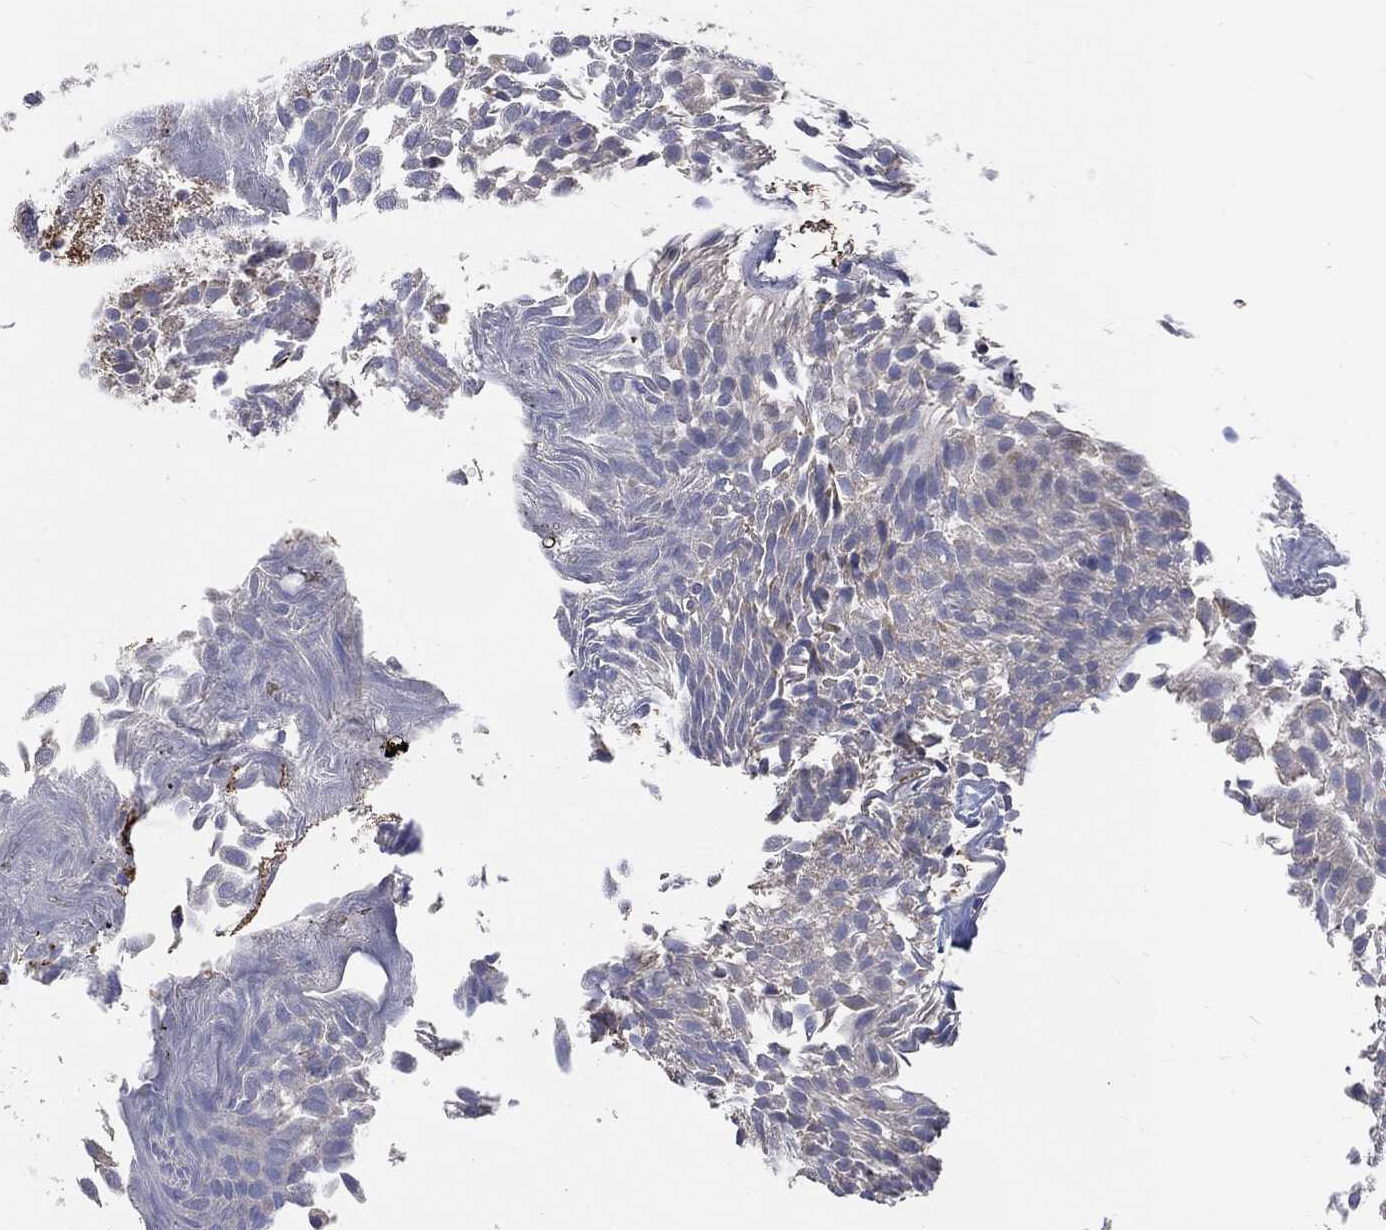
{"staining": {"intensity": "negative", "quantity": "none", "location": "none"}, "tissue": "urothelial cancer", "cell_type": "Tumor cells", "image_type": "cancer", "snomed": [{"axis": "morphology", "description": "Urothelial carcinoma, Low grade"}, {"axis": "topography", "description": "Urinary bladder"}], "caption": "Immunohistochemistry image of human low-grade urothelial carcinoma stained for a protein (brown), which reveals no positivity in tumor cells.", "gene": "UGT8", "patient": {"sex": "male", "age": 52}}